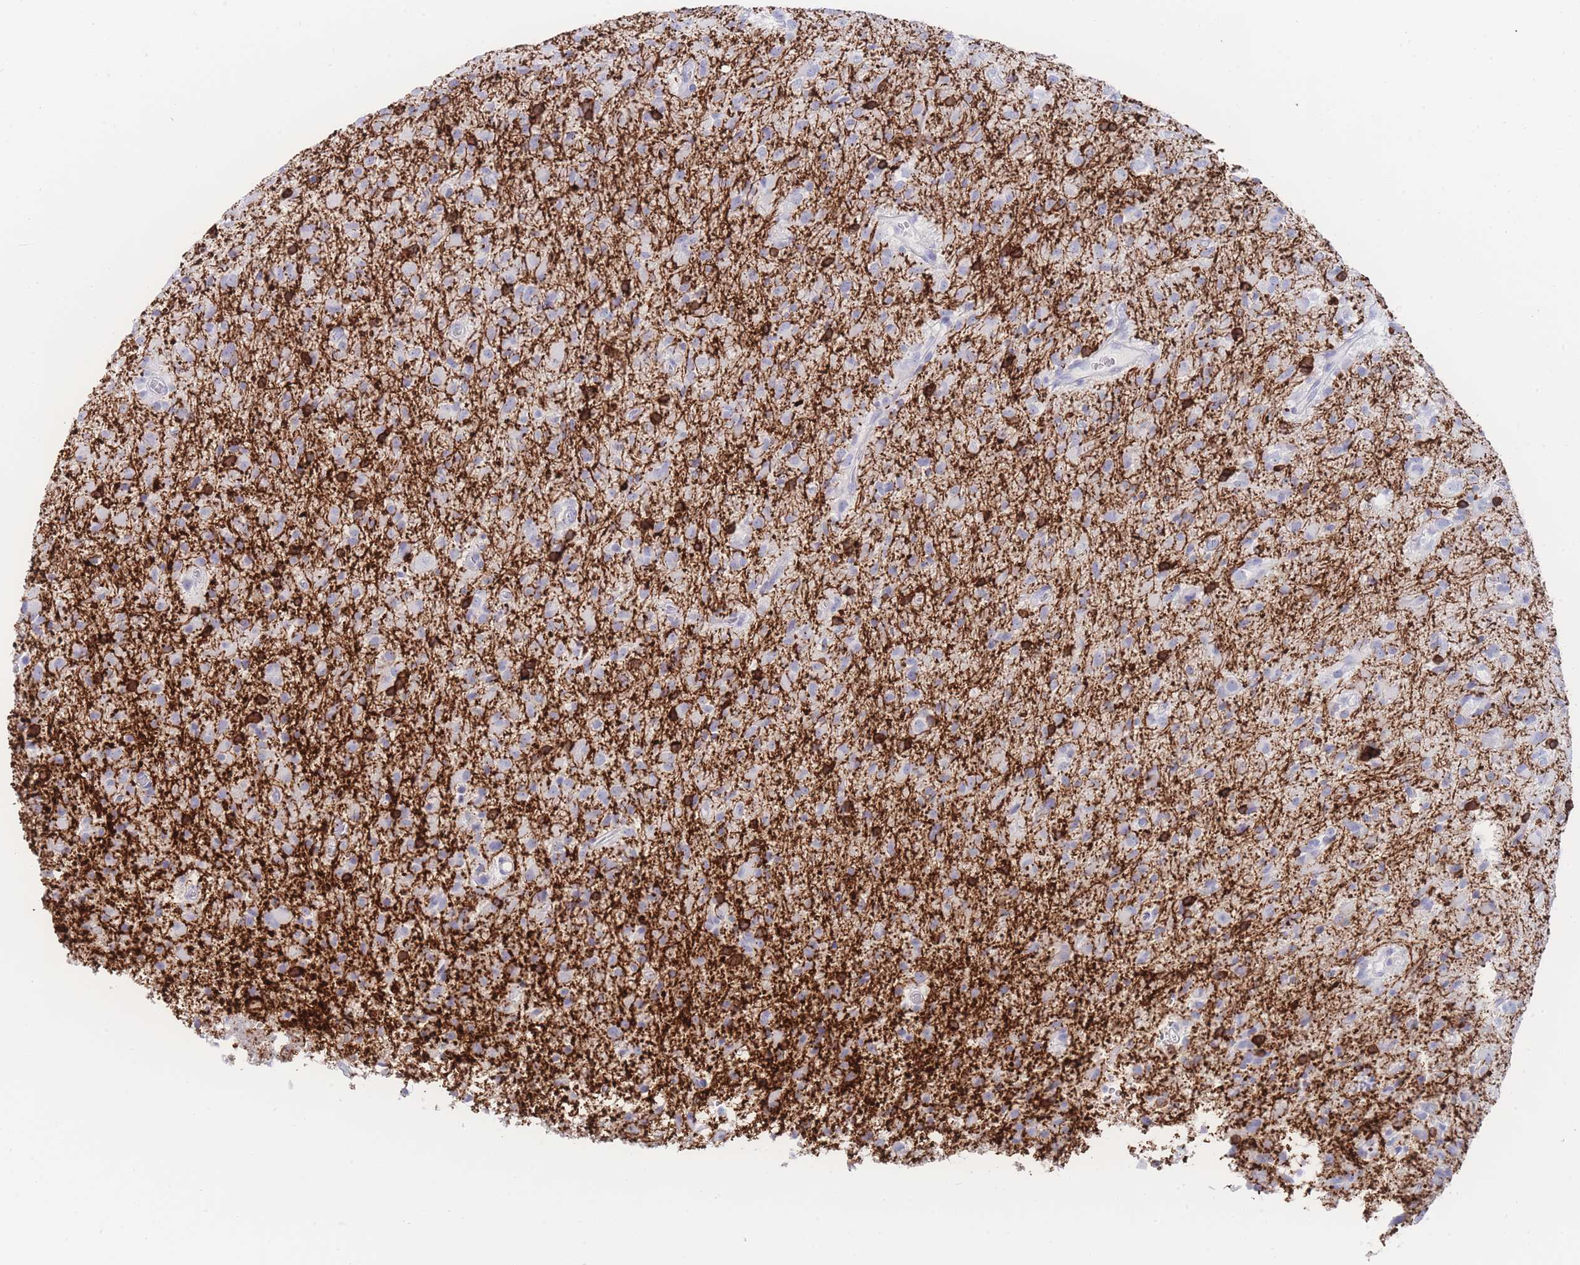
{"staining": {"intensity": "negative", "quantity": "none", "location": "none"}, "tissue": "glioma", "cell_type": "Tumor cells", "image_type": "cancer", "snomed": [{"axis": "morphology", "description": "Glioma, malignant, Low grade"}, {"axis": "topography", "description": "Brain"}], "caption": "IHC of human glioma shows no staining in tumor cells.", "gene": "LRRC37A", "patient": {"sex": "male", "age": 65}}